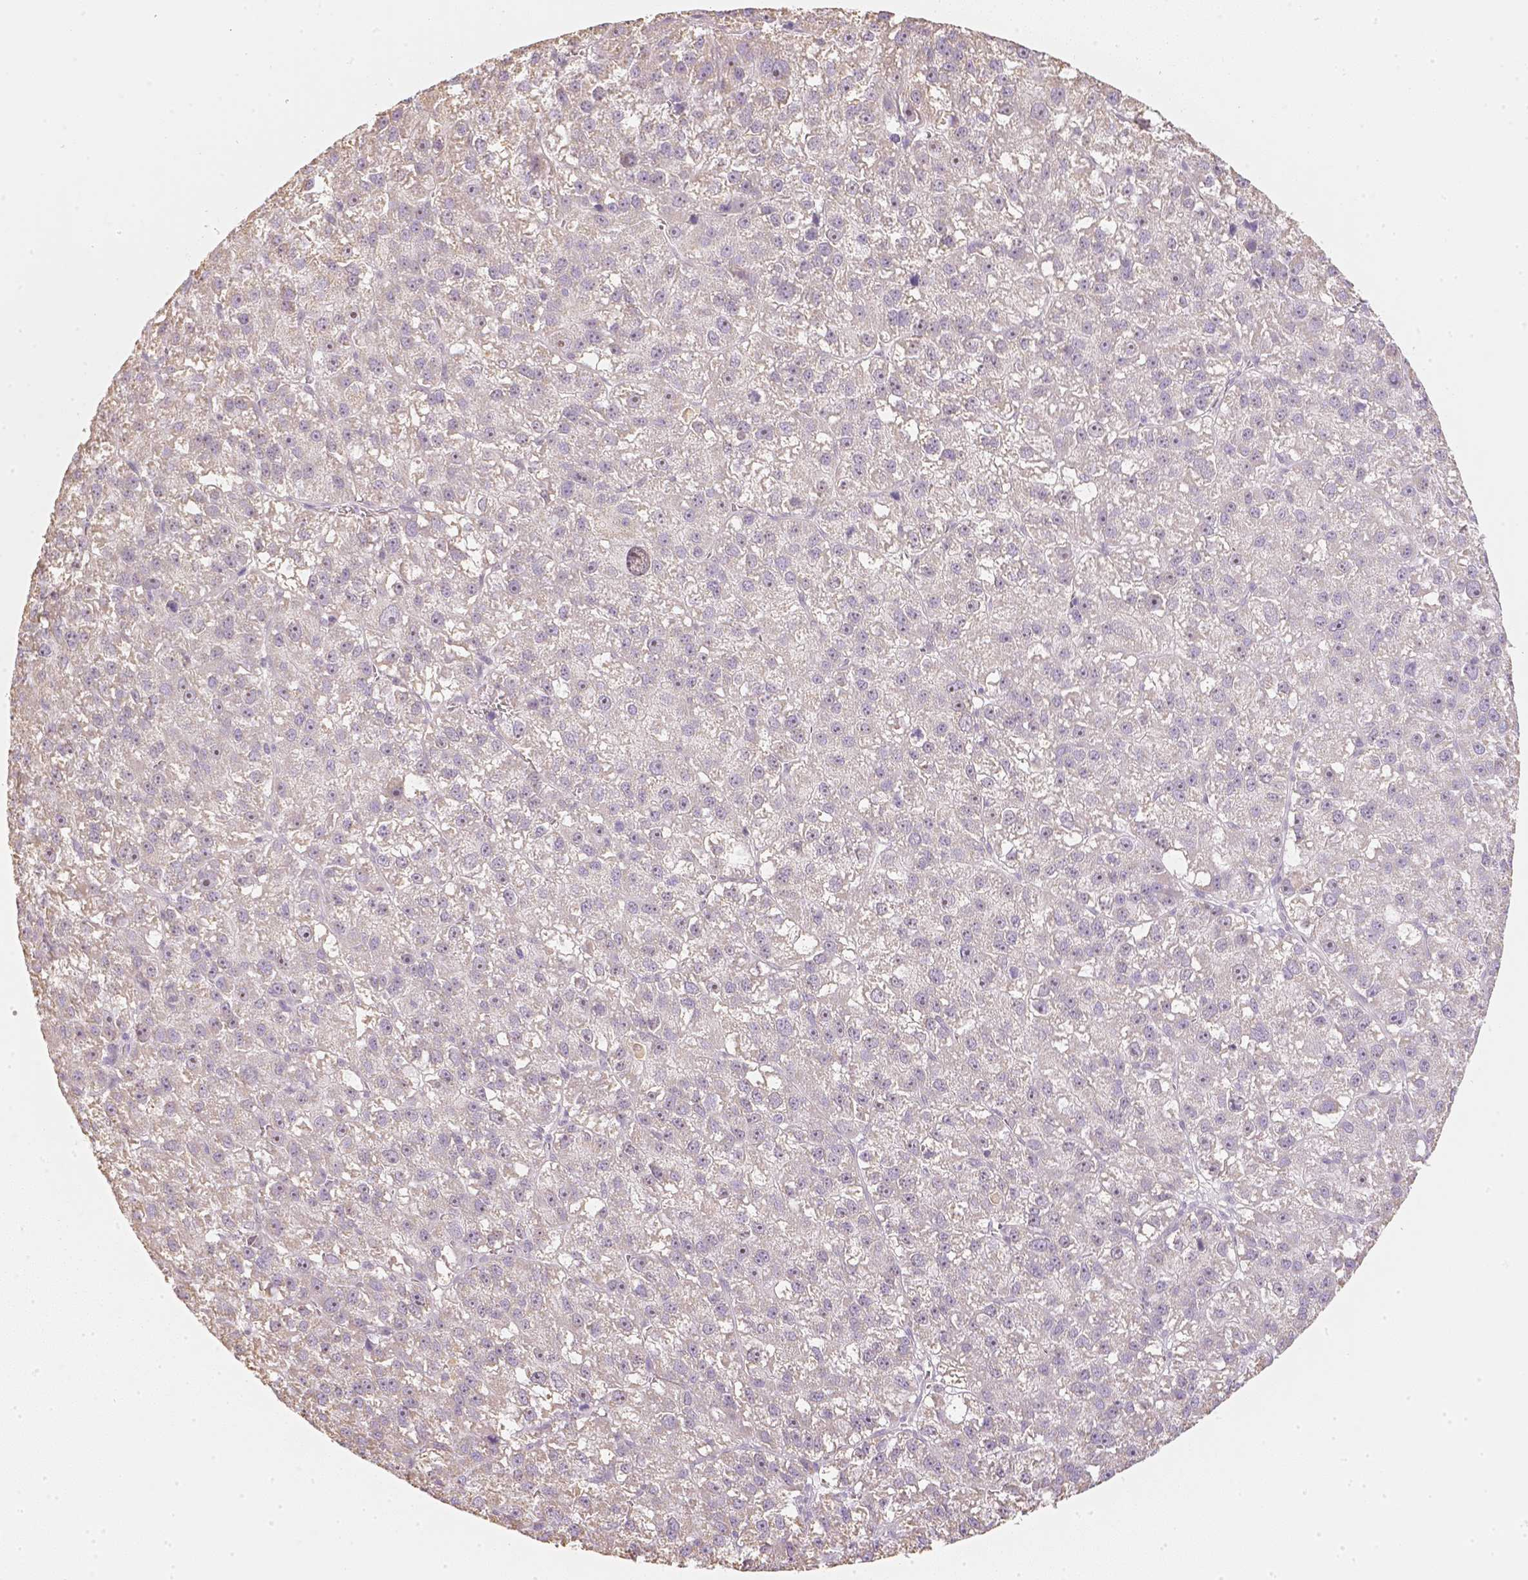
{"staining": {"intensity": "negative", "quantity": "none", "location": "none"}, "tissue": "liver cancer", "cell_type": "Tumor cells", "image_type": "cancer", "snomed": [{"axis": "morphology", "description": "Carcinoma, Hepatocellular, NOS"}, {"axis": "topography", "description": "Liver"}], "caption": "This is a image of immunohistochemistry staining of hepatocellular carcinoma (liver), which shows no expression in tumor cells.", "gene": "NVL", "patient": {"sex": "female", "age": 70}}